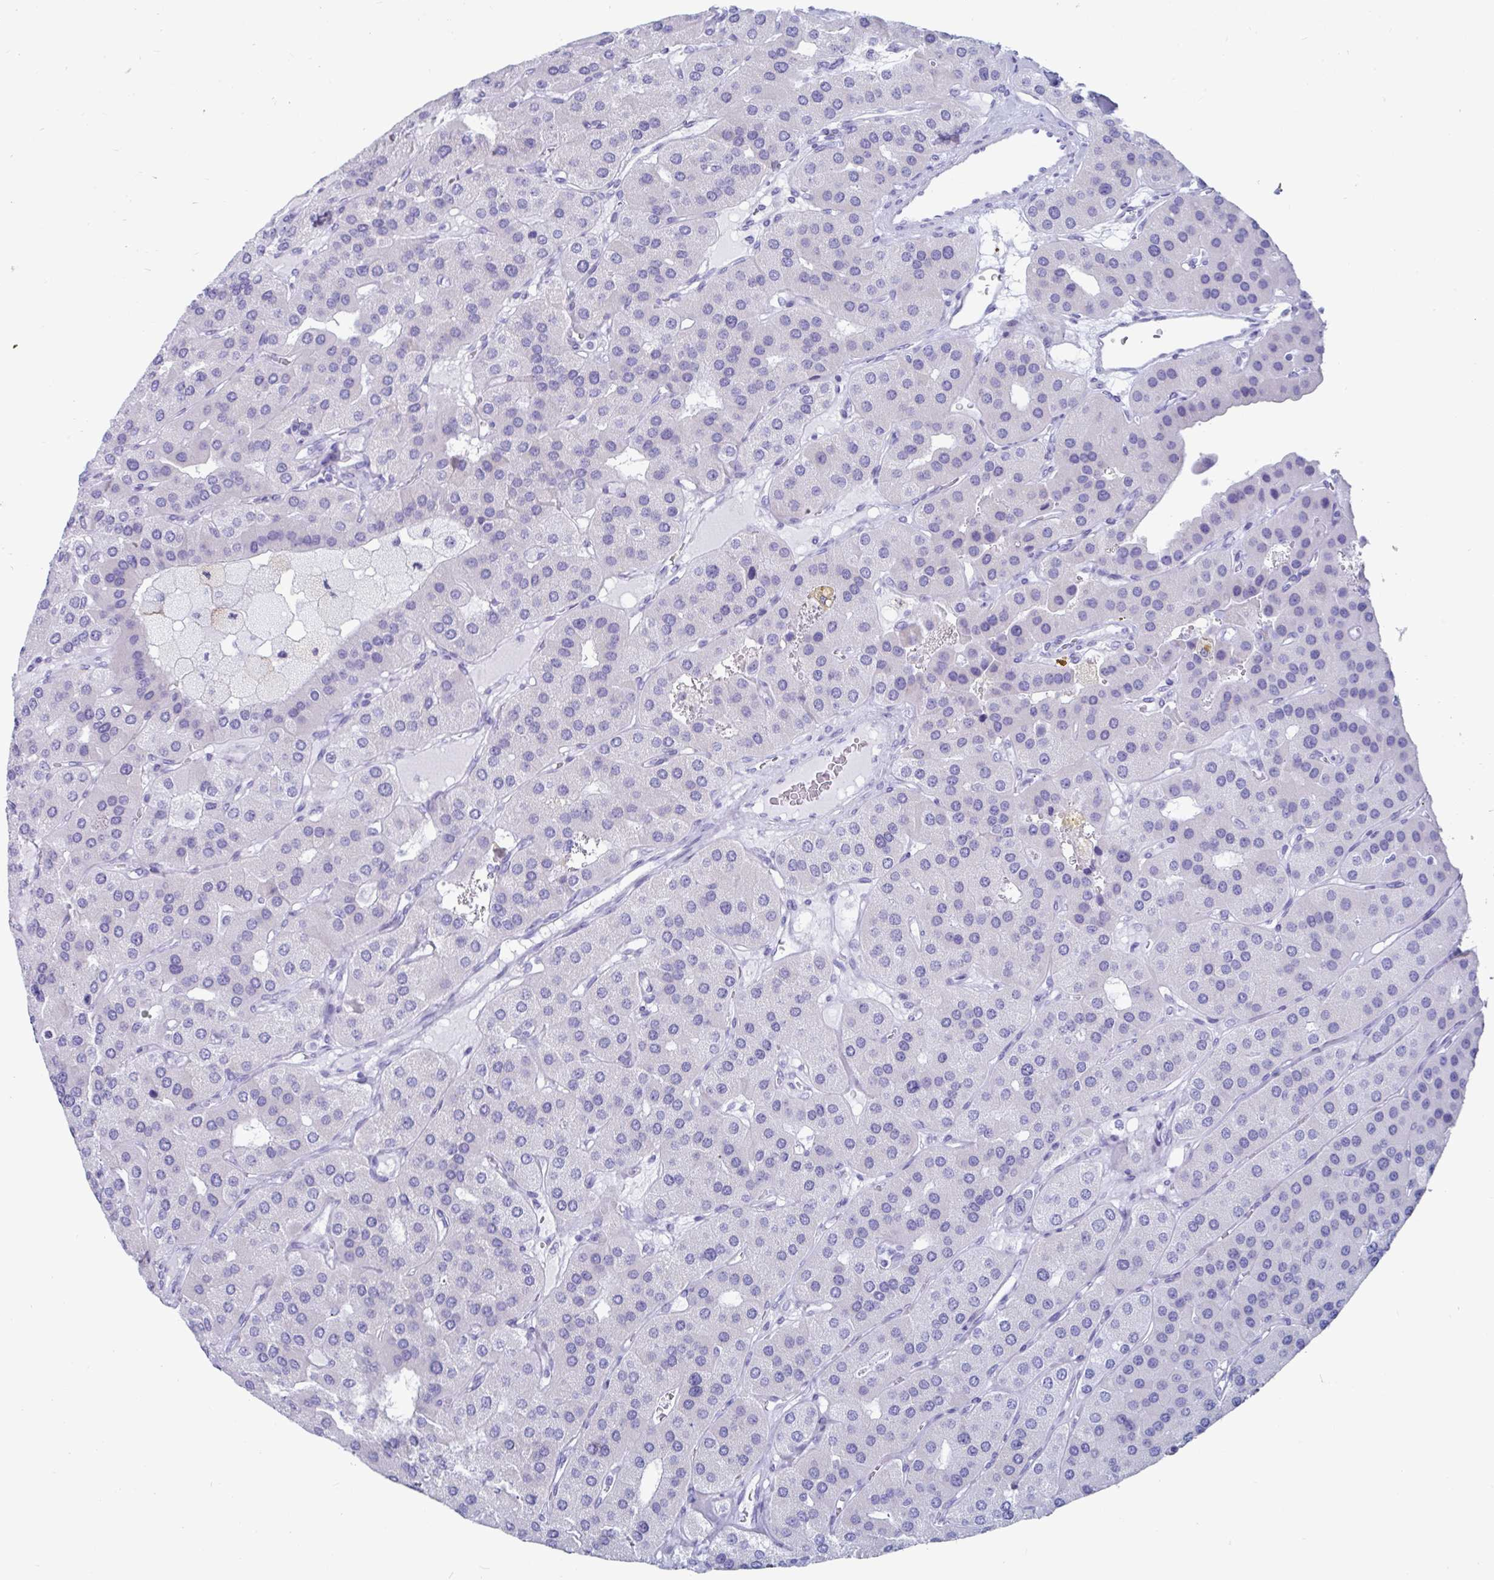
{"staining": {"intensity": "negative", "quantity": "none", "location": "none"}, "tissue": "parathyroid gland", "cell_type": "Glandular cells", "image_type": "normal", "snomed": [{"axis": "morphology", "description": "Normal tissue, NOS"}, {"axis": "morphology", "description": "Adenoma, NOS"}, {"axis": "topography", "description": "Parathyroid gland"}], "caption": "Protein analysis of benign parathyroid gland demonstrates no significant positivity in glandular cells. (DAB (3,3'-diaminobenzidine) immunohistochemistry (IHC) with hematoxylin counter stain).", "gene": "GKN2", "patient": {"sex": "female", "age": 86}}